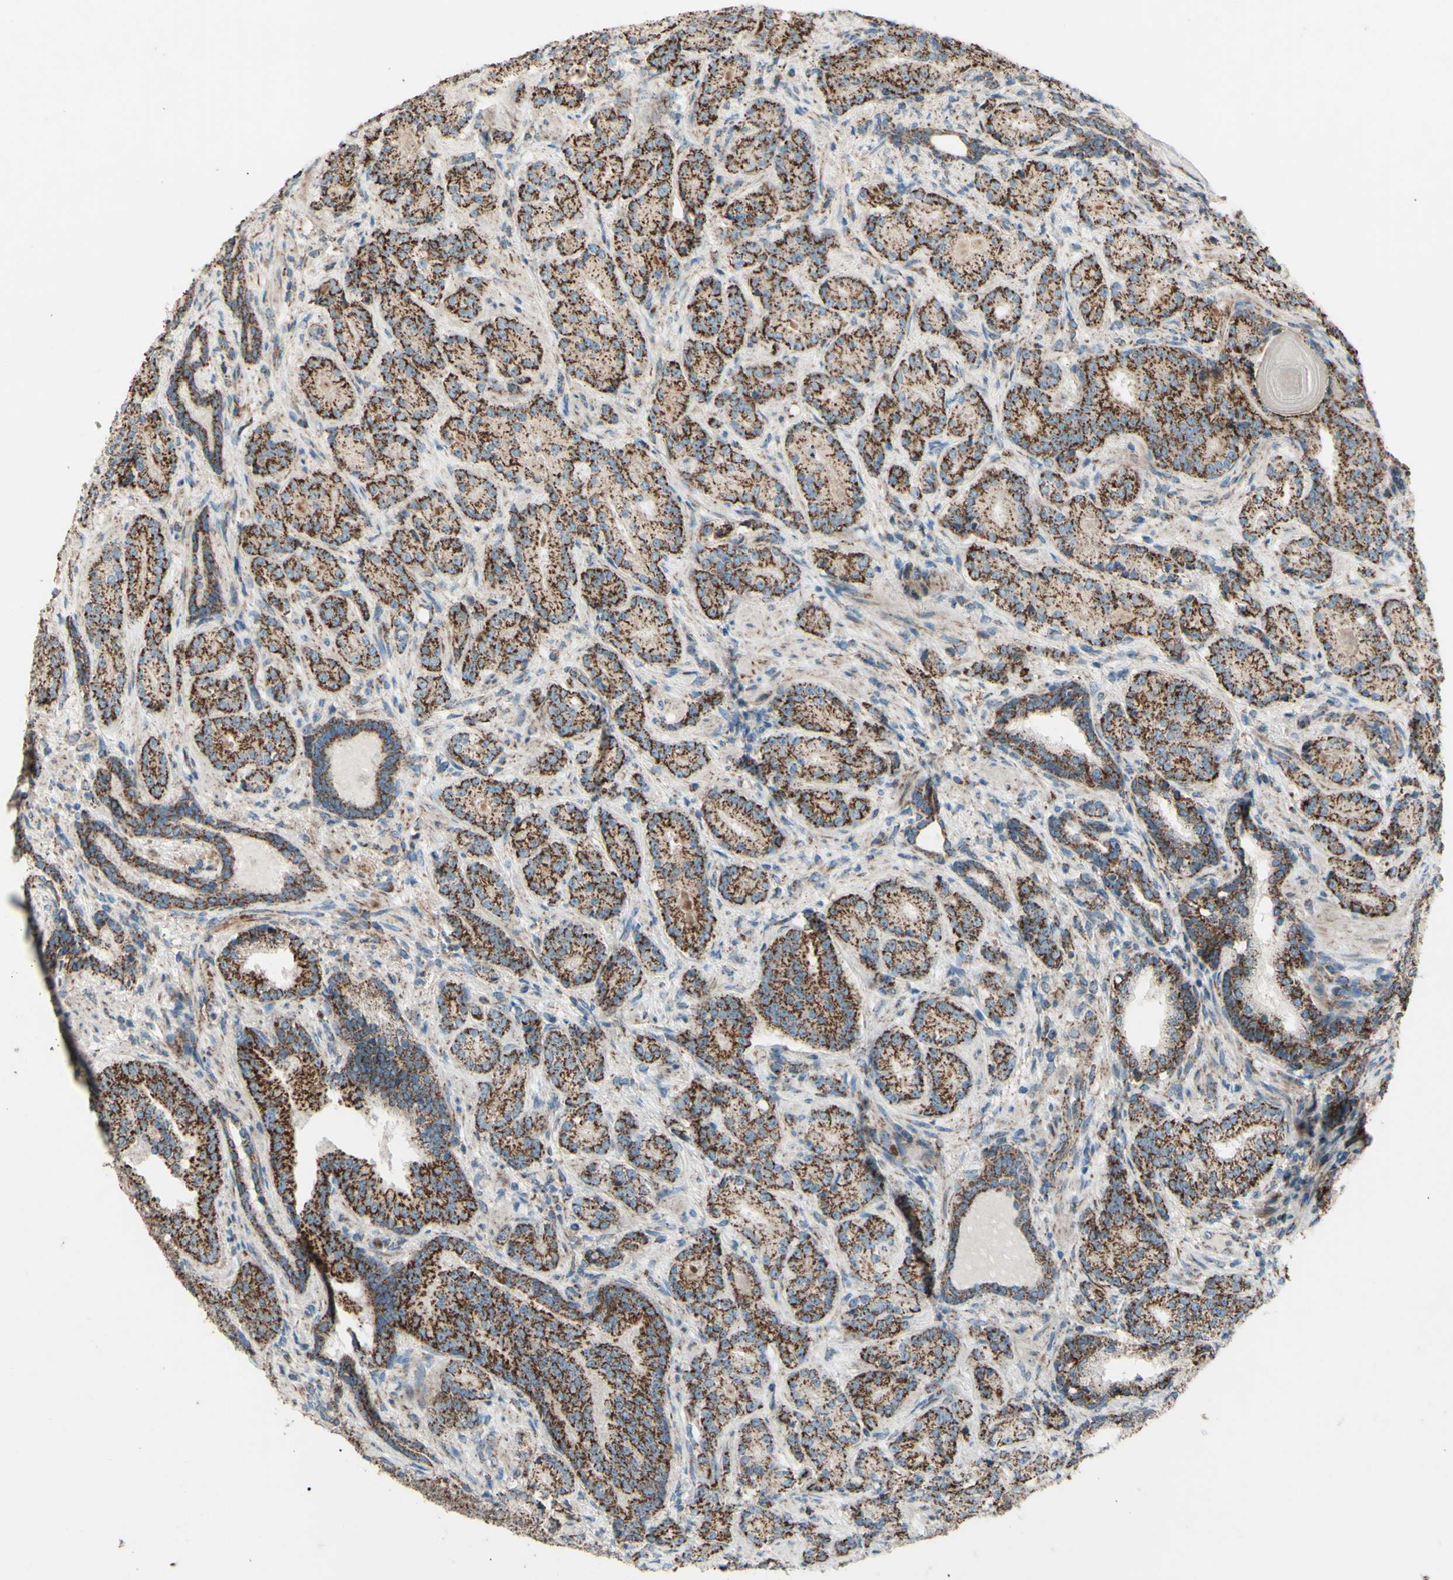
{"staining": {"intensity": "strong", "quantity": ">75%", "location": "cytoplasmic/membranous"}, "tissue": "prostate cancer", "cell_type": "Tumor cells", "image_type": "cancer", "snomed": [{"axis": "morphology", "description": "Adenocarcinoma, High grade"}, {"axis": "topography", "description": "Prostate"}], "caption": "This is an image of immunohistochemistry staining of adenocarcinoma (high-grade) (prostate), which shows strong staining in the cytoplasmic/membranous of tumor cells.", "gene": "RHOT1", "patient": {"sex": "male", "age": 61}}